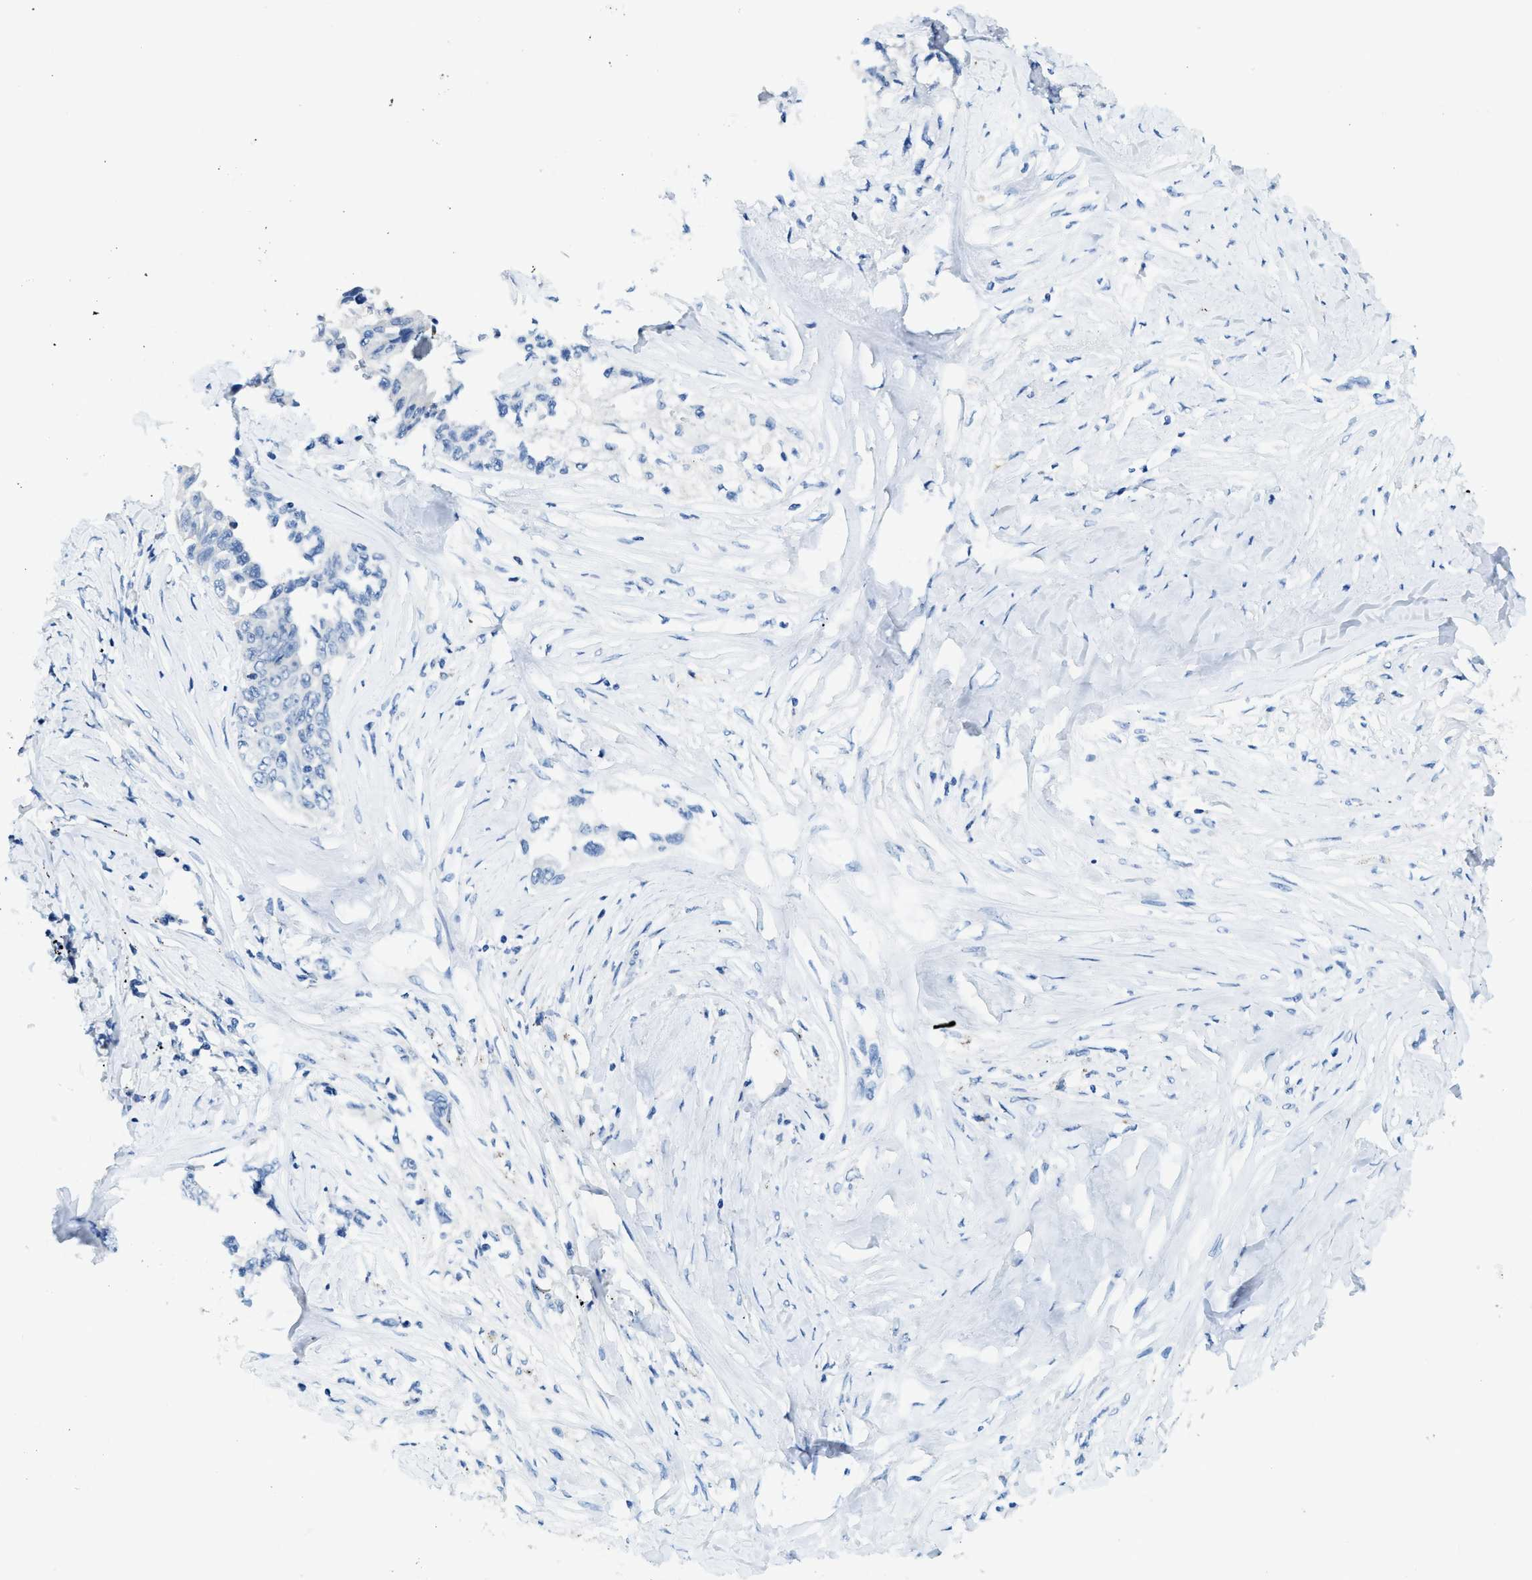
{"staining": {"intensity": "negative", "quantity": "none", "location": "none"}, "tissue": "lung cancer", "cell_type": "Tumor cells", "image_type": "cancer", "snomed": [{"axis": "morphology", "description": "Adenocarcinoma, NOS"}, {"axis": "topography", "description": "Lung"}], "caption": "Human lung cancer (adenocarcinoma) stained for a protein using IHC exhibits no expression in tumor cells.", "gene": "ZDHHC13", "patient": {"sex": "female", "age": 51}}